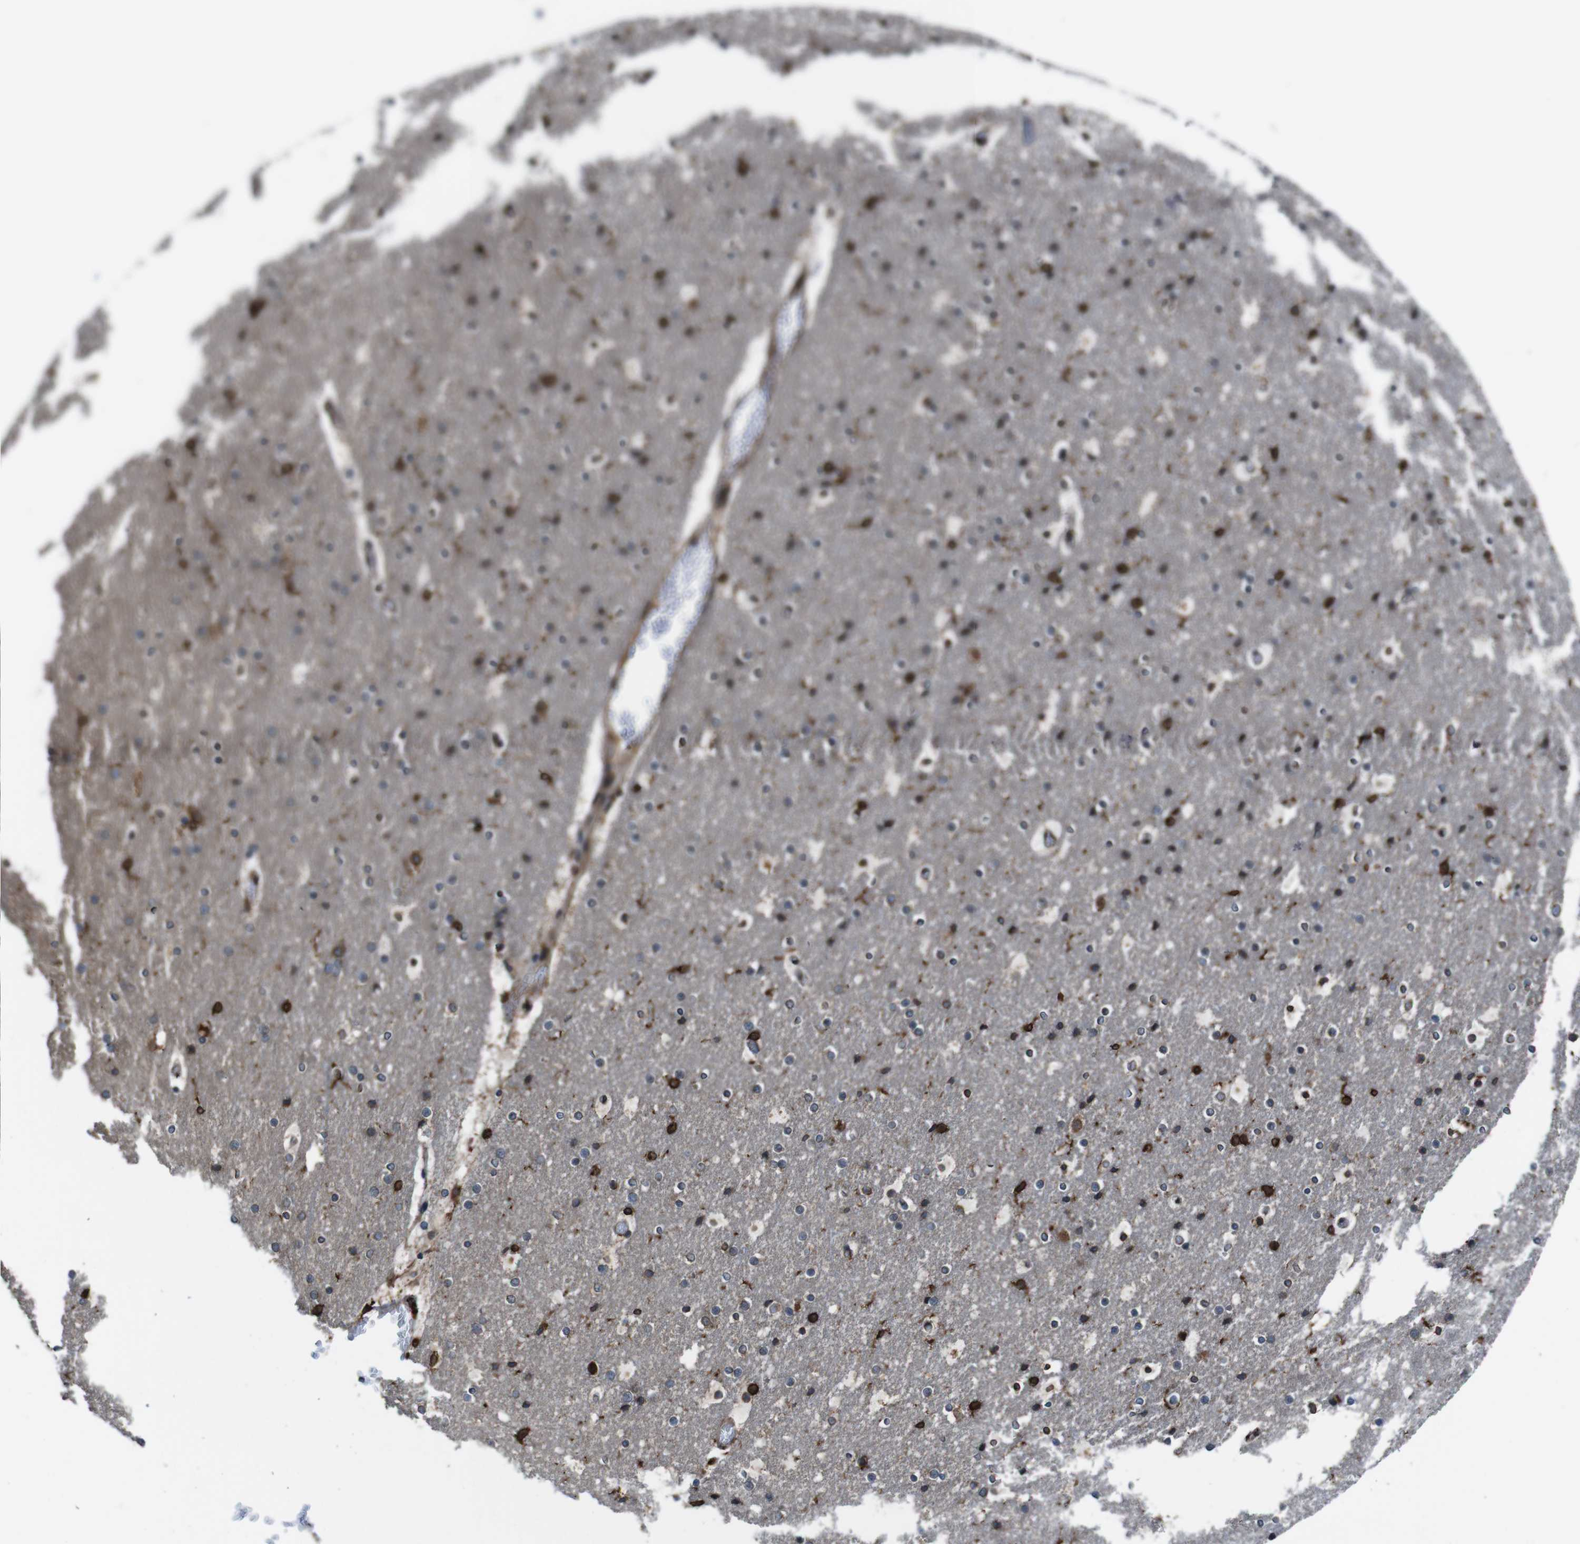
{"staining": {"intensity": "moderate", "quantity": ">75%", "location": "cytoplasmic/membranous"}, "tissue": "cerebral cortex", "cell_type": "Endothelial cells", "image_type": "normal", "snomed": [{"axis": "morphology", "description": "Normal tissue, NOS"}, {"axis": "topography", "description": "Cerebral cortex"}], "caption": "Brown immunohistochemical staining in unremarkable human cerebral cortex demonstrates moderate cytoplasmic/membranous staining in about >75% of endothelial cells. (DAB = brown stain, brightfield microscopy at high magnification).", "gene": "APMAP", "patient": {"sex": "male", "age": 57}}